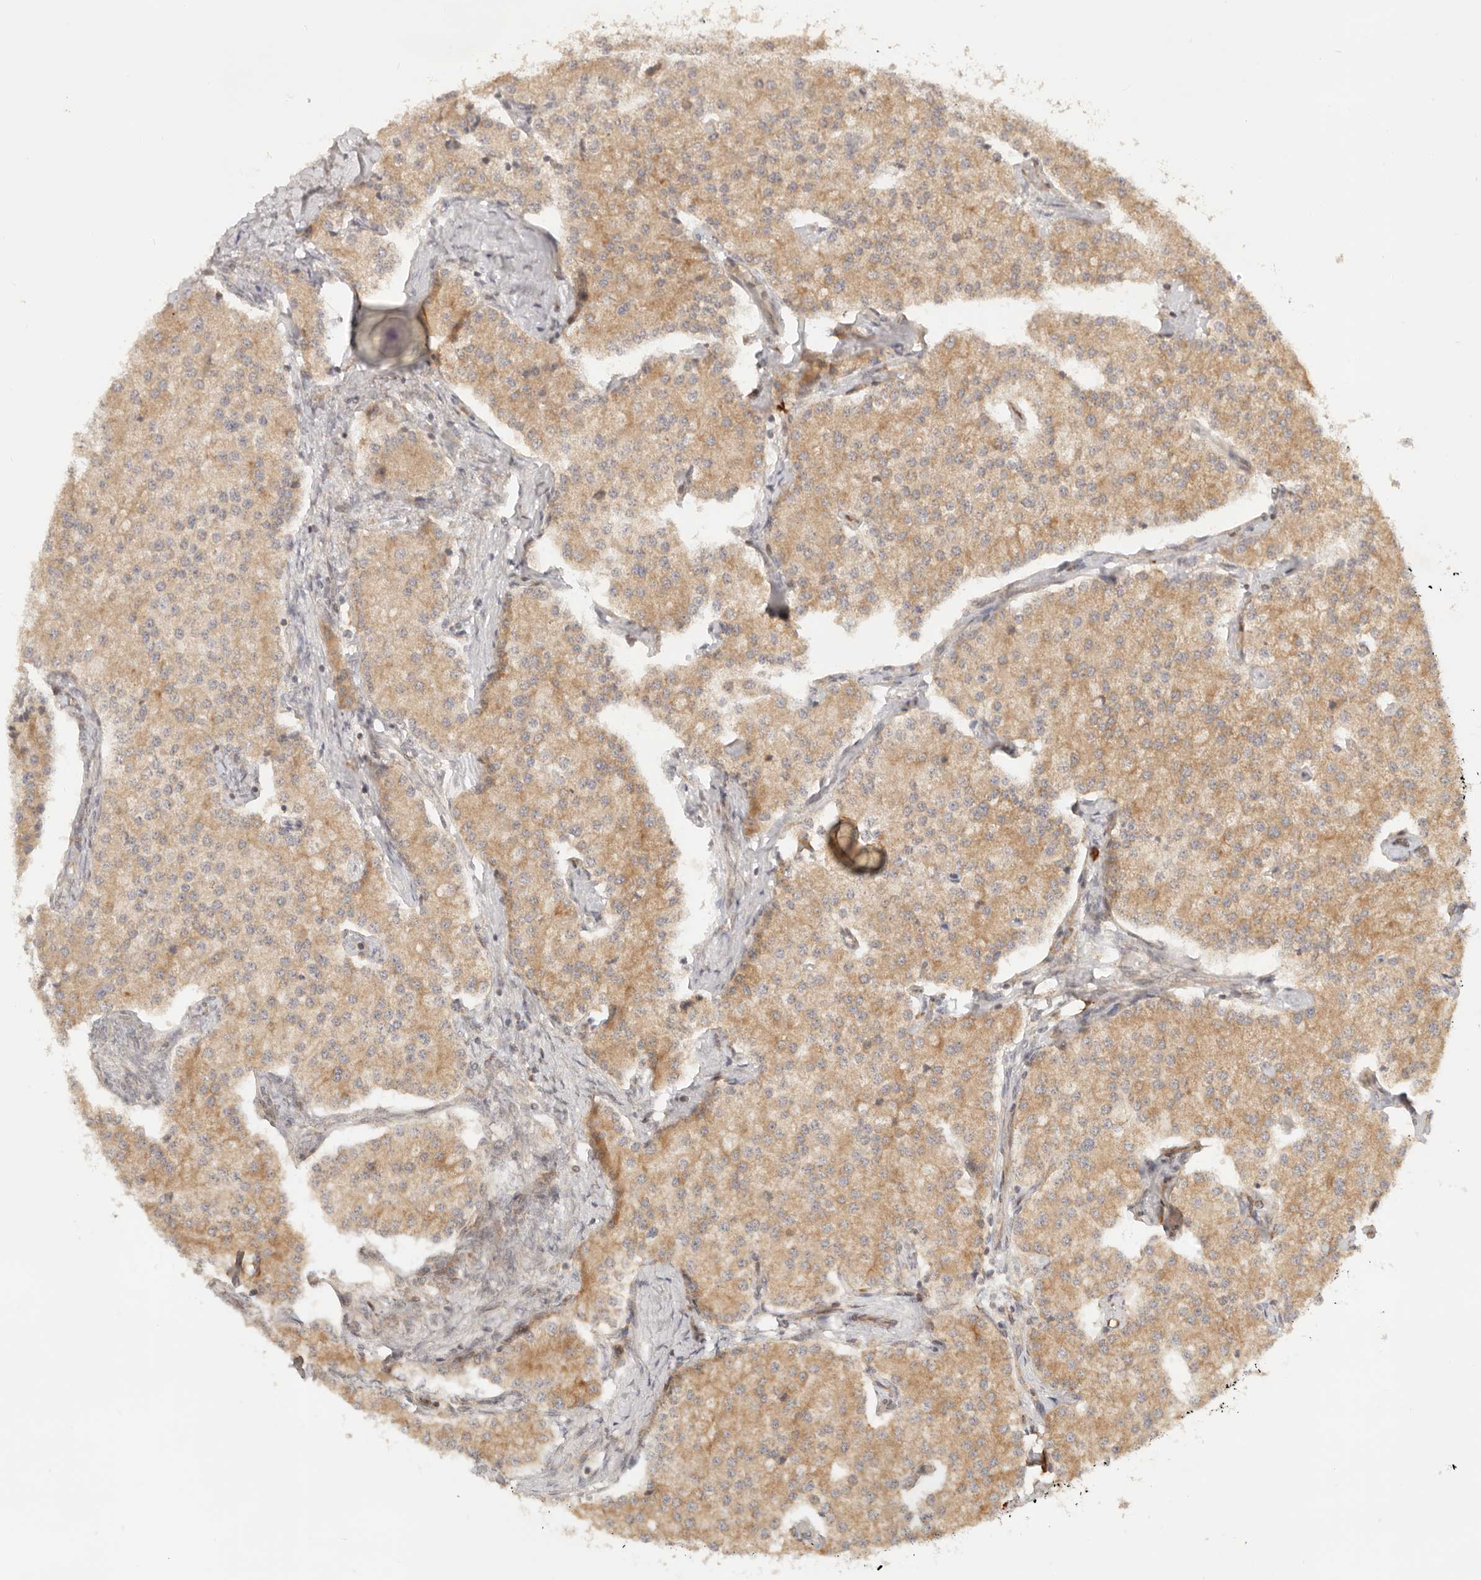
{"staining": {"intensity": "weak", "quantity": ">75%", "location": "cytoplasmic/membranous"}, "tissue": "carcinoid", "cell_type": "Tumor cells", "image_type": "cancer", "snomed": [{"axis": "morphology", "description": "Carcinoid, malignant, NOS"}, {"axis": "topography", "description": "Colon"}], "caption": "Tumor cells demonstrate low levels of weak cytoplasmic/membranous positivity in approximately >75% of cells in carcinoid. (DAB (3,3'-diaminobenzidine) = brown stain, brightfield microscopy at high magnification).", "gene": "BAALC", "patient": {"sex": "female", "age": 52}}